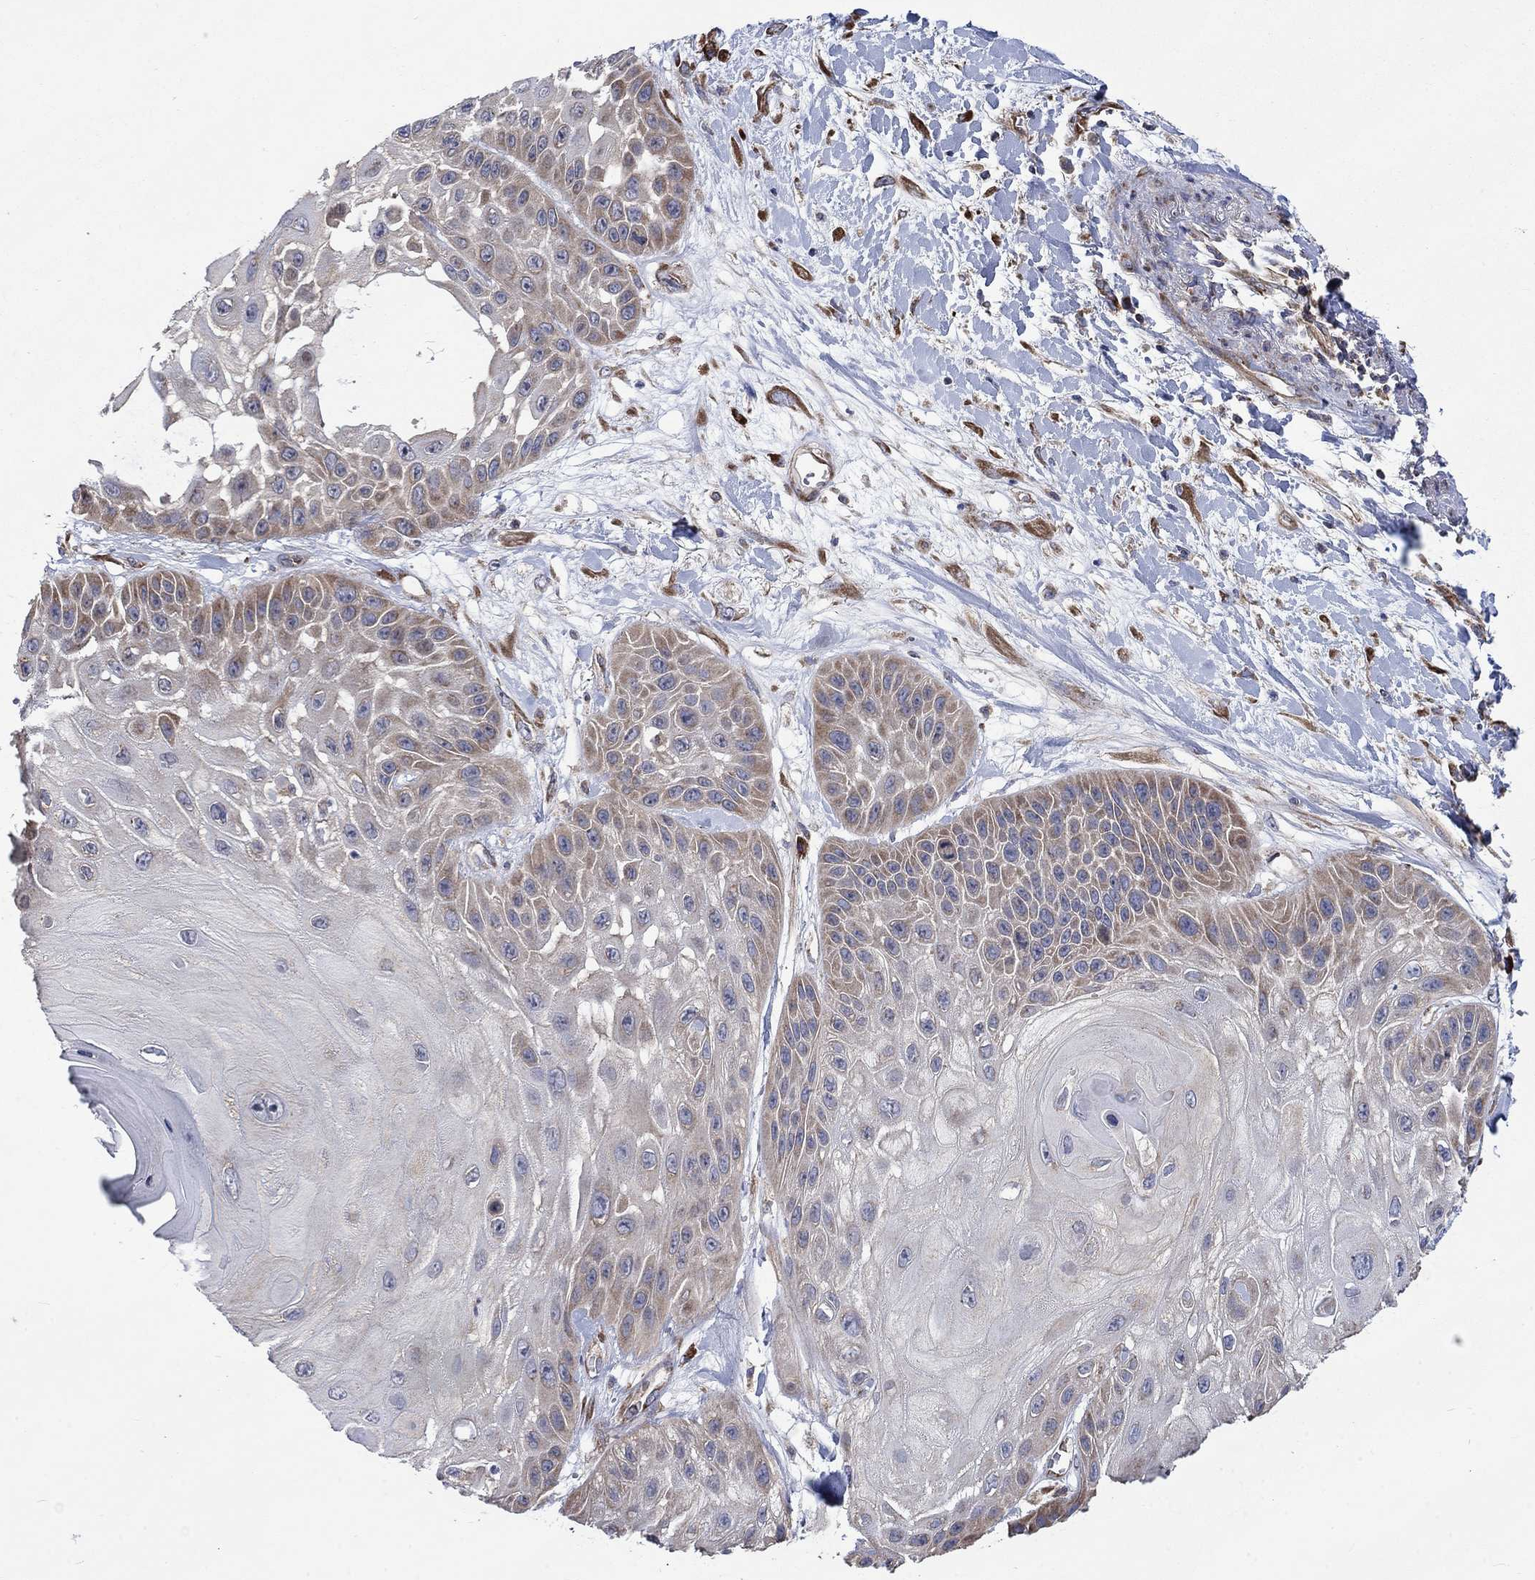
{"staining": {"intensity": "weak", "quantity": ">75%", "location": "cytoplasmic/membranous"}, "tissue": "skin cancer", "cell_type": "Tumor cells", "image_type": "cancer", "snomed": [{"axis": "morphology", "description": "Normal tissue, NOS"}, {"axis": "morphology", "description": "Squamous cell carcinoma, NOS"}, {"axis": "topography", "description": "Skin"}], "caption": "Immunohistochemical staining of squamous cell carcinoma (skin) reveals weak cytoplasmic/membranous protein staining in approximately >75% of tumor cells. The protein of interest is shown in brown color, while the nuclei are stained blue.", "gene": "RPLP0", "patient": {"sex": "male", "age": 79}}